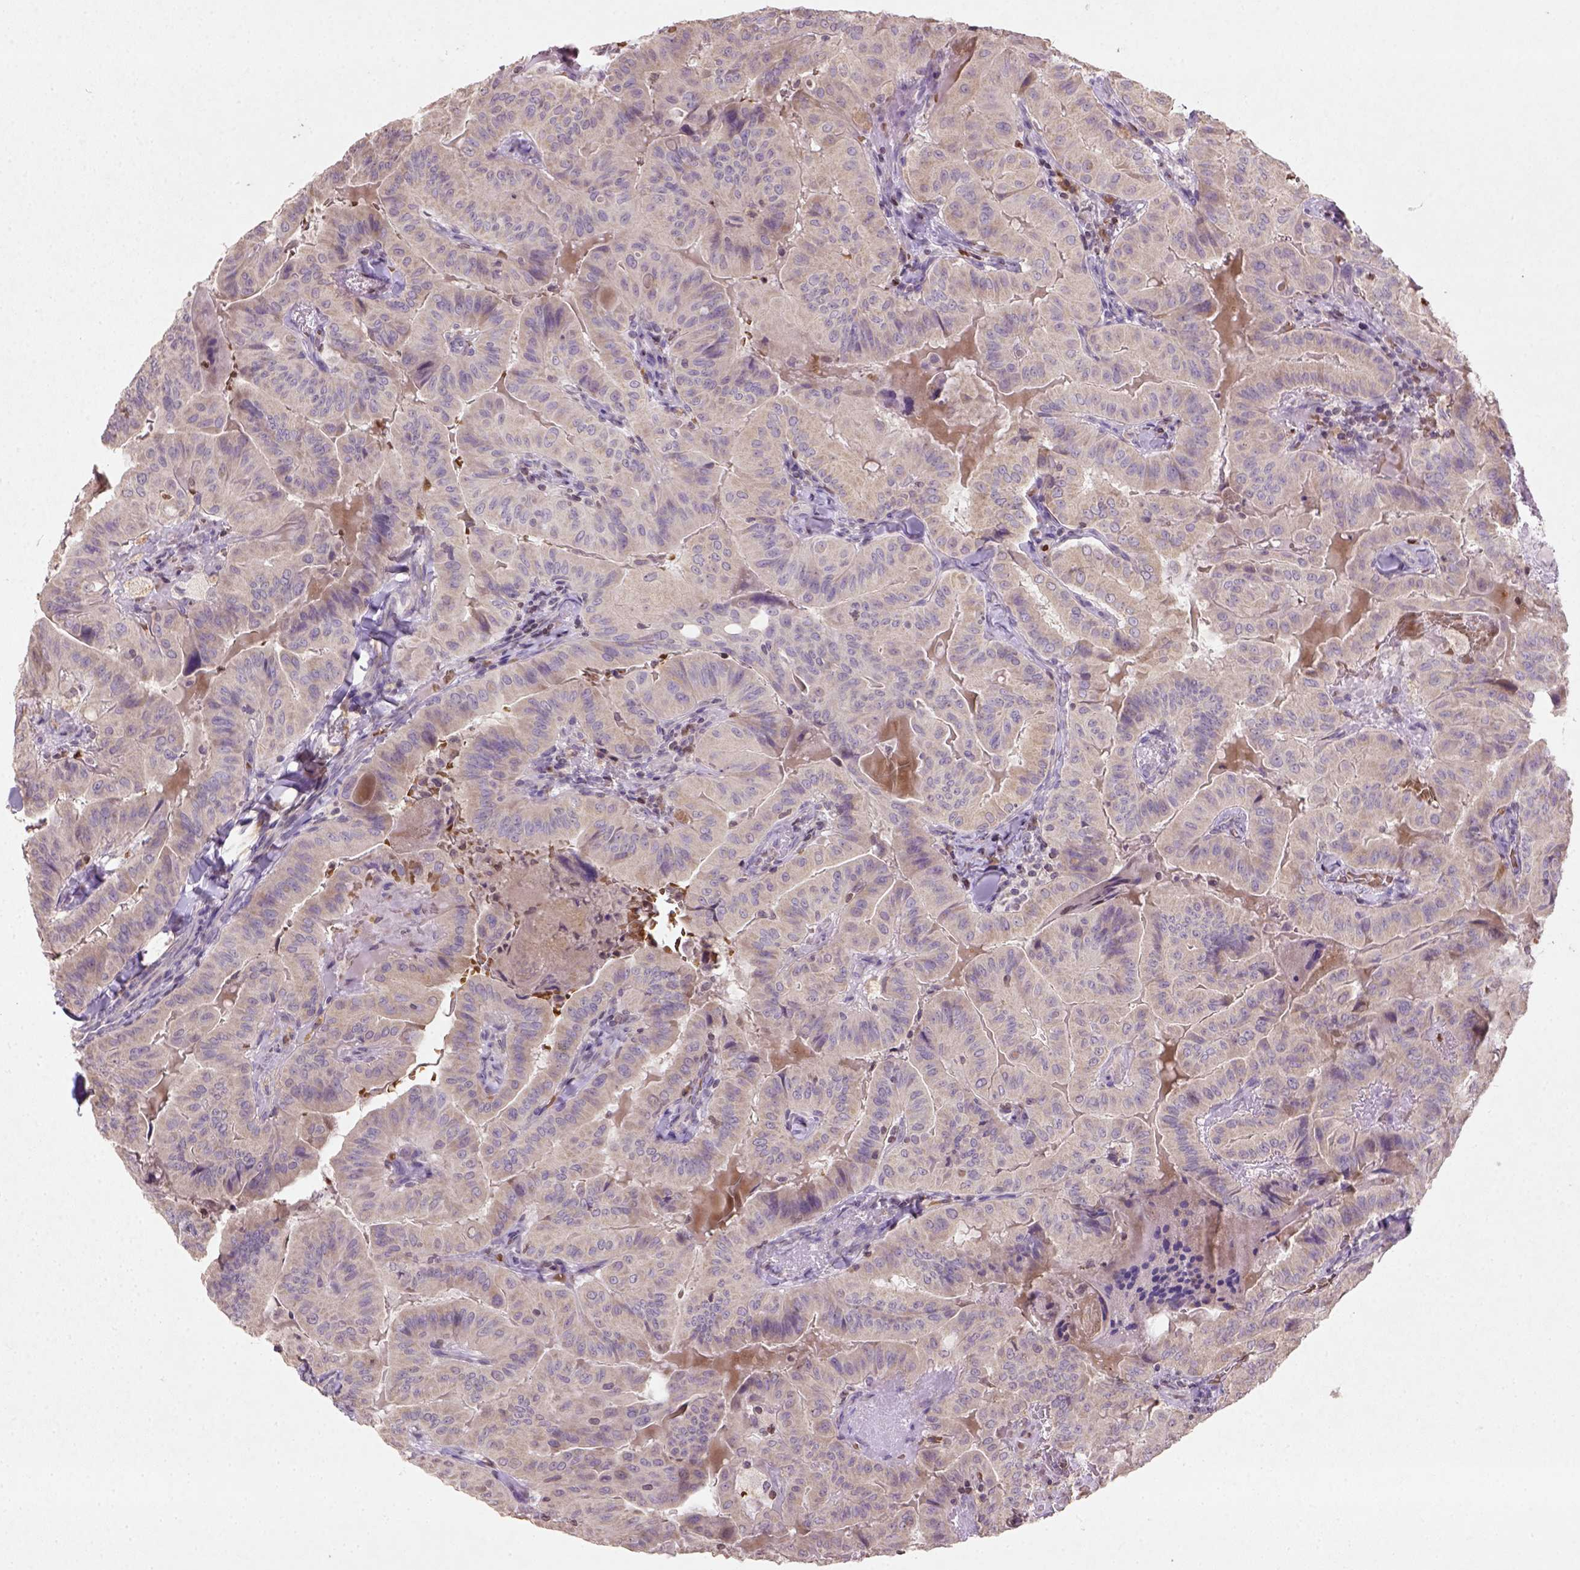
{"staining": {"intensity": "weak", "quantity": ">75%", "location": "cytoplasmic/membranous"}, "tissue": "thyroid cancer", "cell_type": "Tumor cells", "image_type": "cancer", "snomed": [{"axis": "morphology", "description": "Papillary adenocarcinoma, NOS"}, {"axis": "topography", "description": "Thyroid gland"}], "caption": "Thyroid cancer (papillary adenocarcinoma) stained with a brown dye exhibits weak cytoplasmic/membranous positive positivity in approximately >75% of tumor cells.", "gene": "NUDT3", "patient": {"sex": "female", "age": 68}}